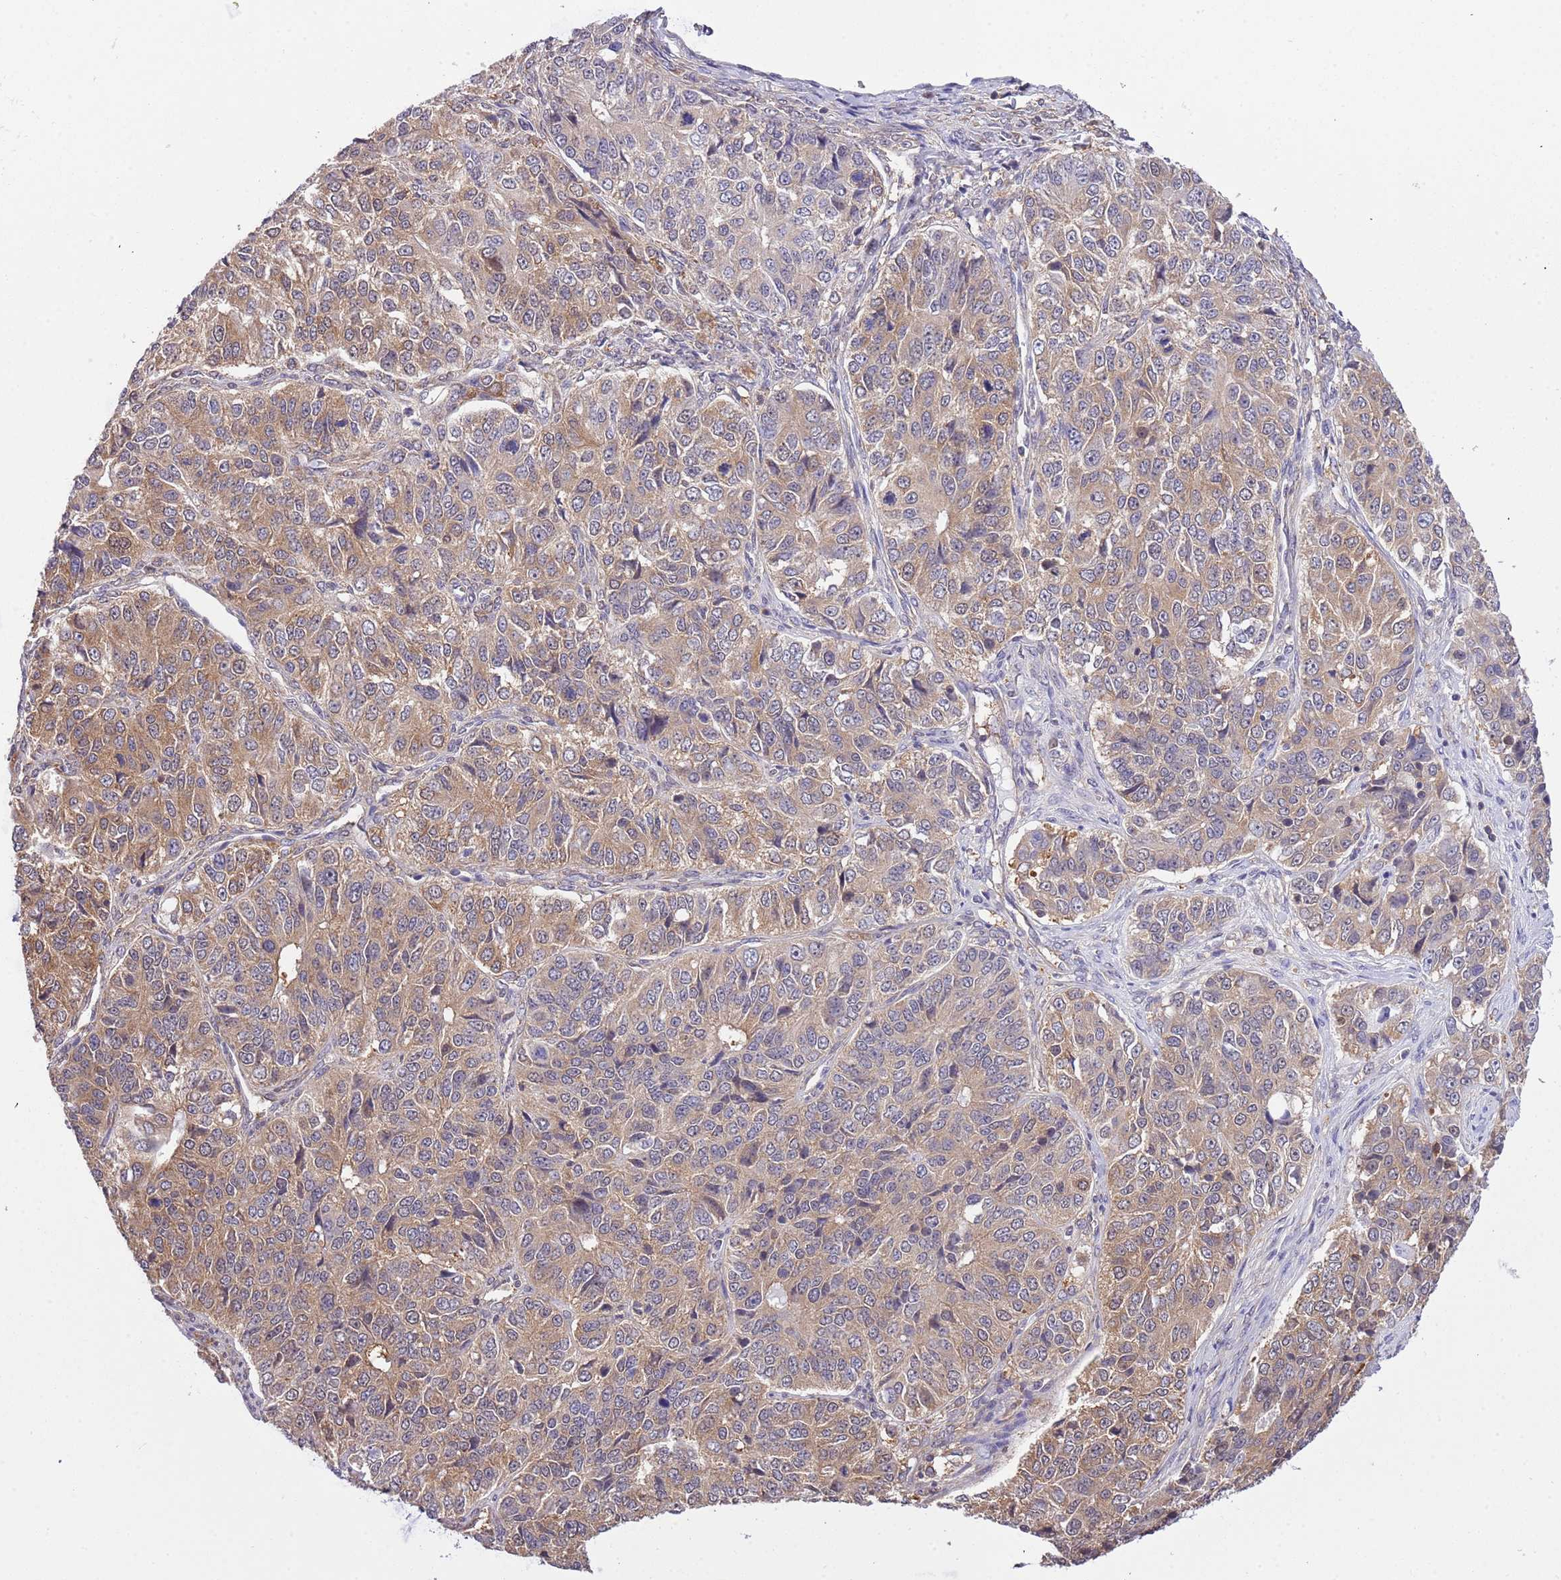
{"staining": {"intensity": "moderate", "quantity": "25%-75%", "location": "cytoplasmic/membranous"}, "tissue": "ovarian cancer", "cell_type": "Tumor cells", "image_type": "cancer", "snomed": [{"axis": "morphology", "description": "Carcinoma, endometroid"}, {"axis": "topography", "description": "Ovary"}], "caption": "Brown immunohistochemical staining in human ovarian cancer displays moderate cytoplasmic/membranous positivity in approximately 25%-75% of tumor cells. (Stains: DAB (3,3'-diaminobenzidine) in brown, nuclei in blue, Microscopy: brightfield microscopy at high magnification).", "gene": "STIP1", "patient": {"sex": "female", "age": 51}}